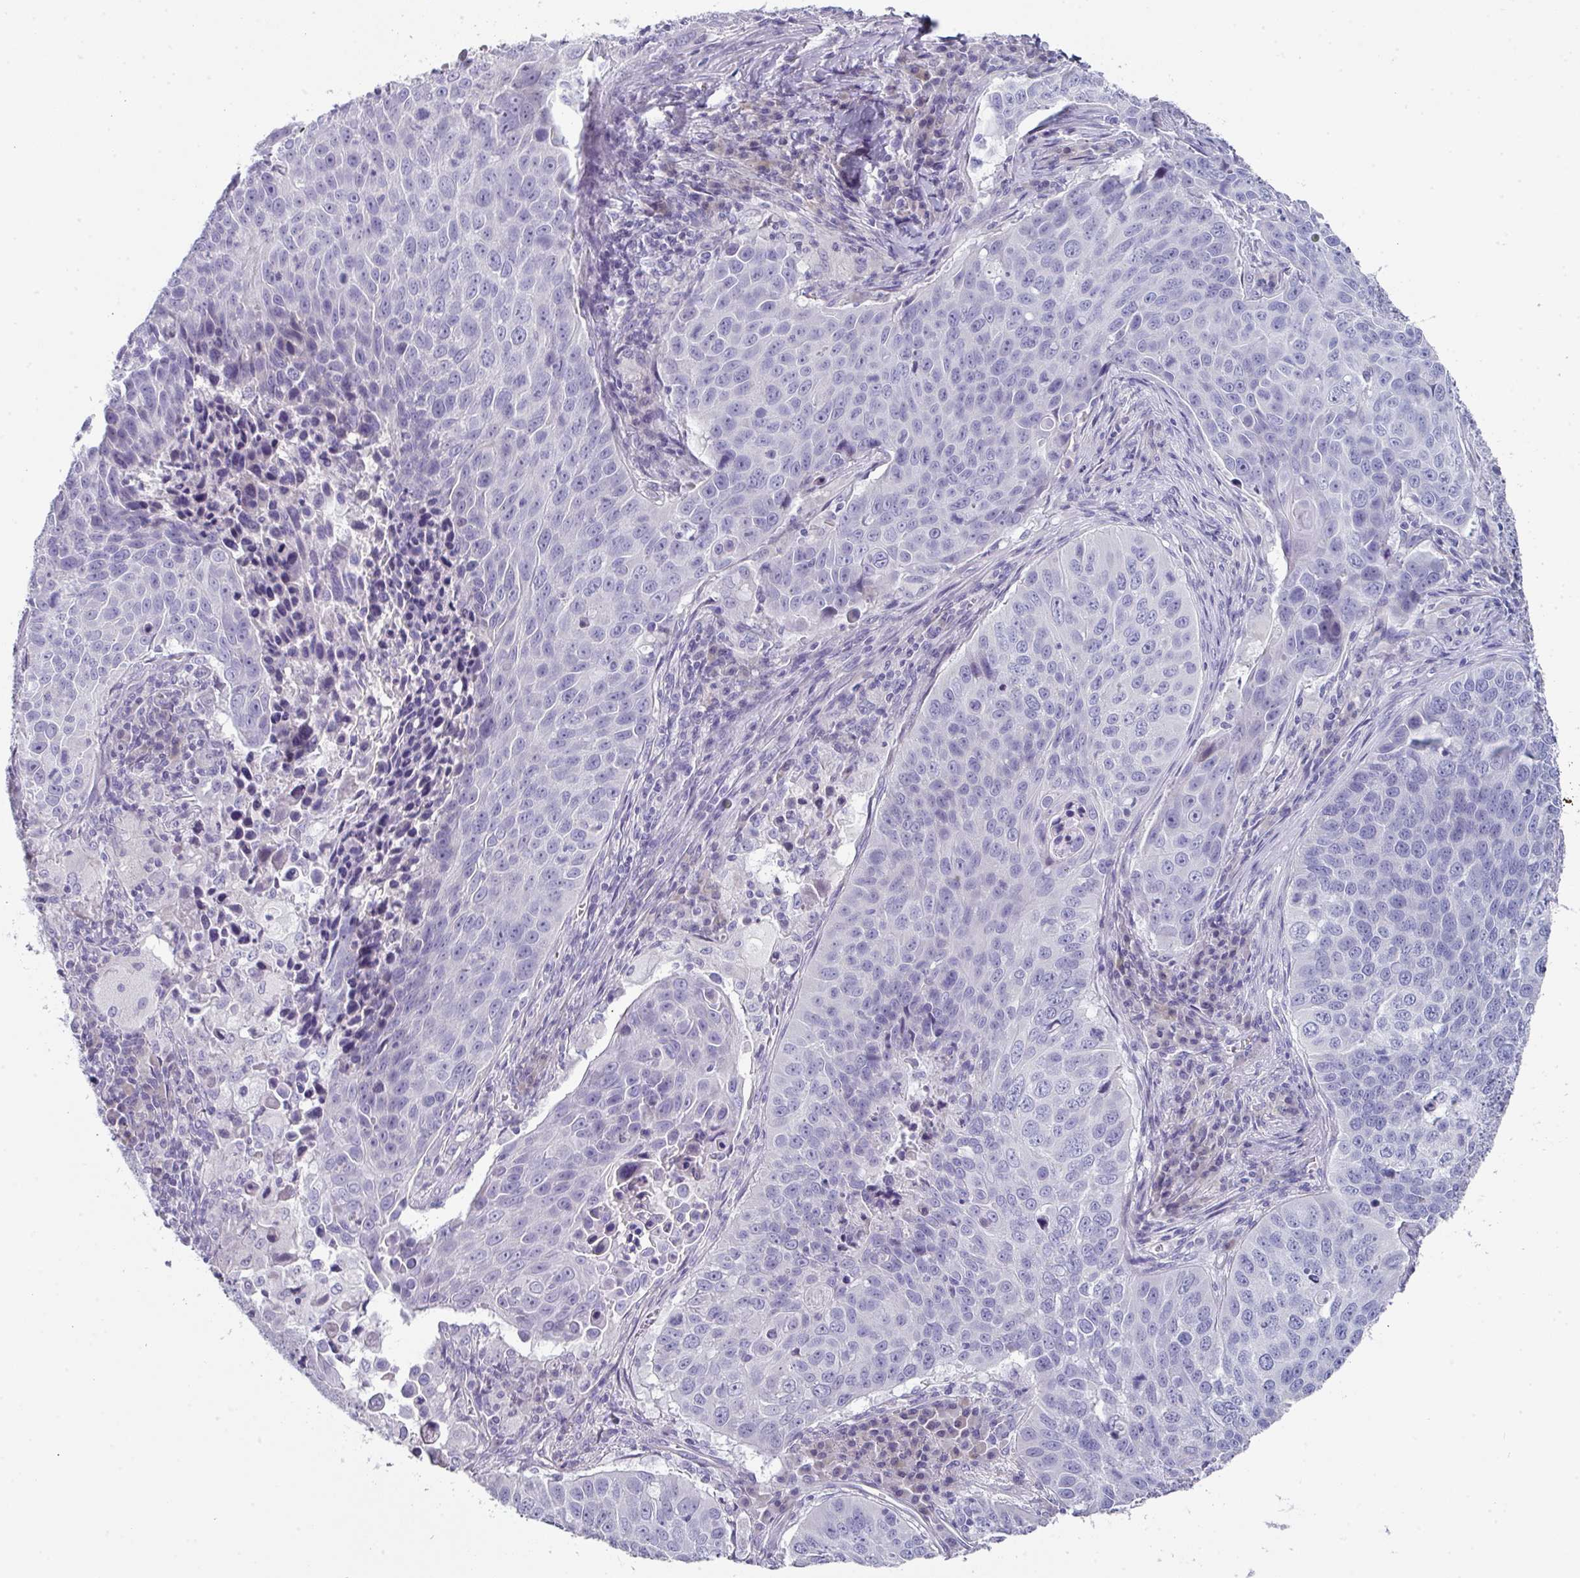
{"staining": {"intensity": "negative", "quantity": "none", "location": "none"}, "tissue": "lung cancer", "cell_type": "Tumor cells", "image_type": "cancer", "snomed": [{"axis": "morphology", "description": "Squamous cell carcinoma, NOS"}, {"axis": "topography", "description": "Lung"}], "caption": "IHC histopathology image of neoplastic tissue: lung squamous cell carcinoma stained with DAB (3,3'-diaminobenzidine) reveals no significant protein staining in tumor cells.", "gene": "DEFB115", "patient": {"sex": "male", "age": 78}}